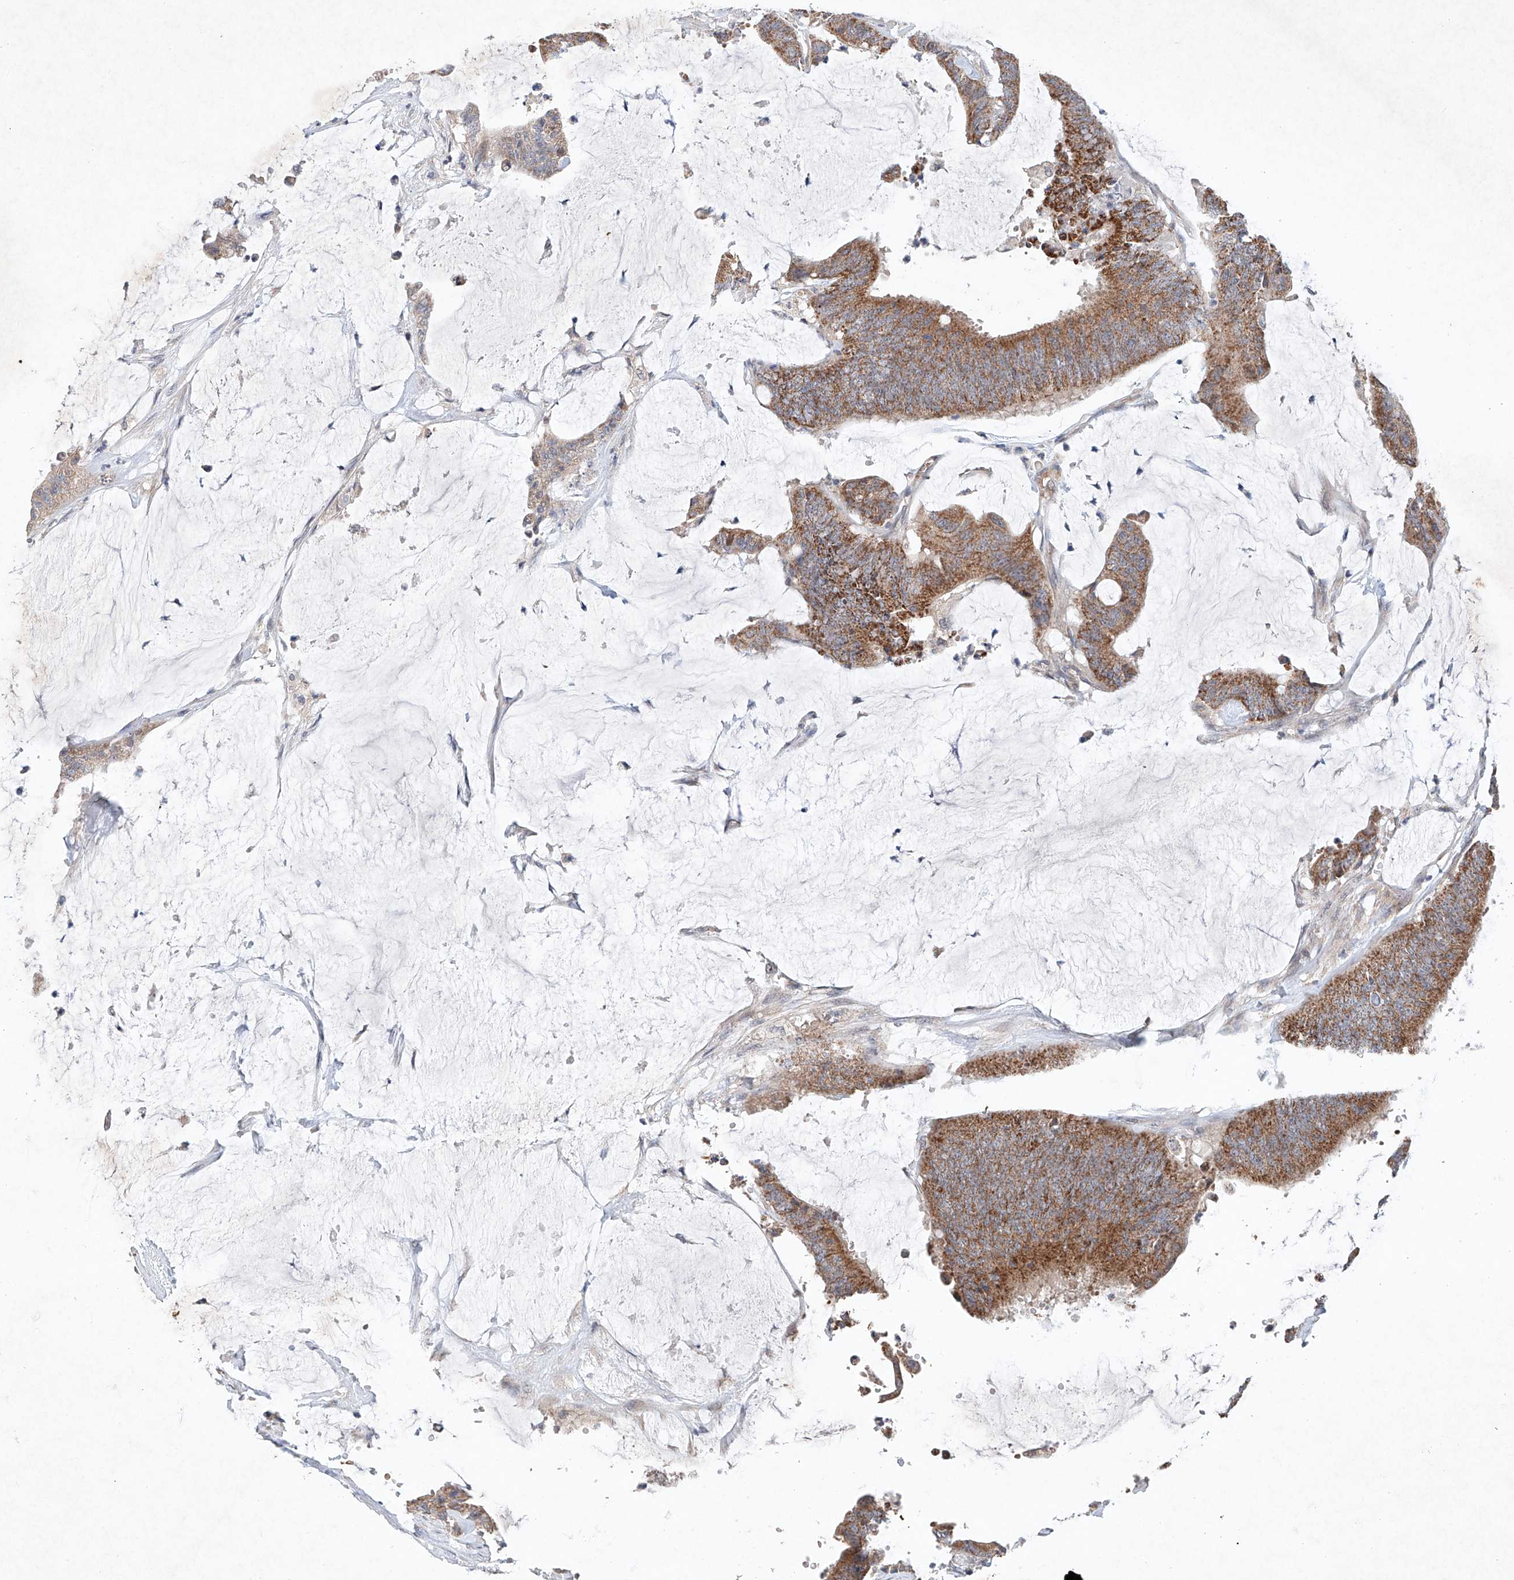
{"staining": {"intensity": "moderate", "quantity": ">75%", "location": "cytoplasmic/membranous"}, "tissue": "colorectal cancer", "cell_type": "Tumor cells", "image_type": "cancer", "snomed": [{"axis": "morphology", "description": "Adenocarcinoma, NOS"}, {"axis": "topography", "description": "Rectum"}], "caption": "A brown stain labels moderate cytoplasmic/membranous staining of a protein in adenocarcinoma (colorectal) tumor cells. Immunohistochemistry stains the protein of interest in brown and the nuclei are stained blue.", "gene": "FASTK", "patient": {"sex": "female", "age": 66}}